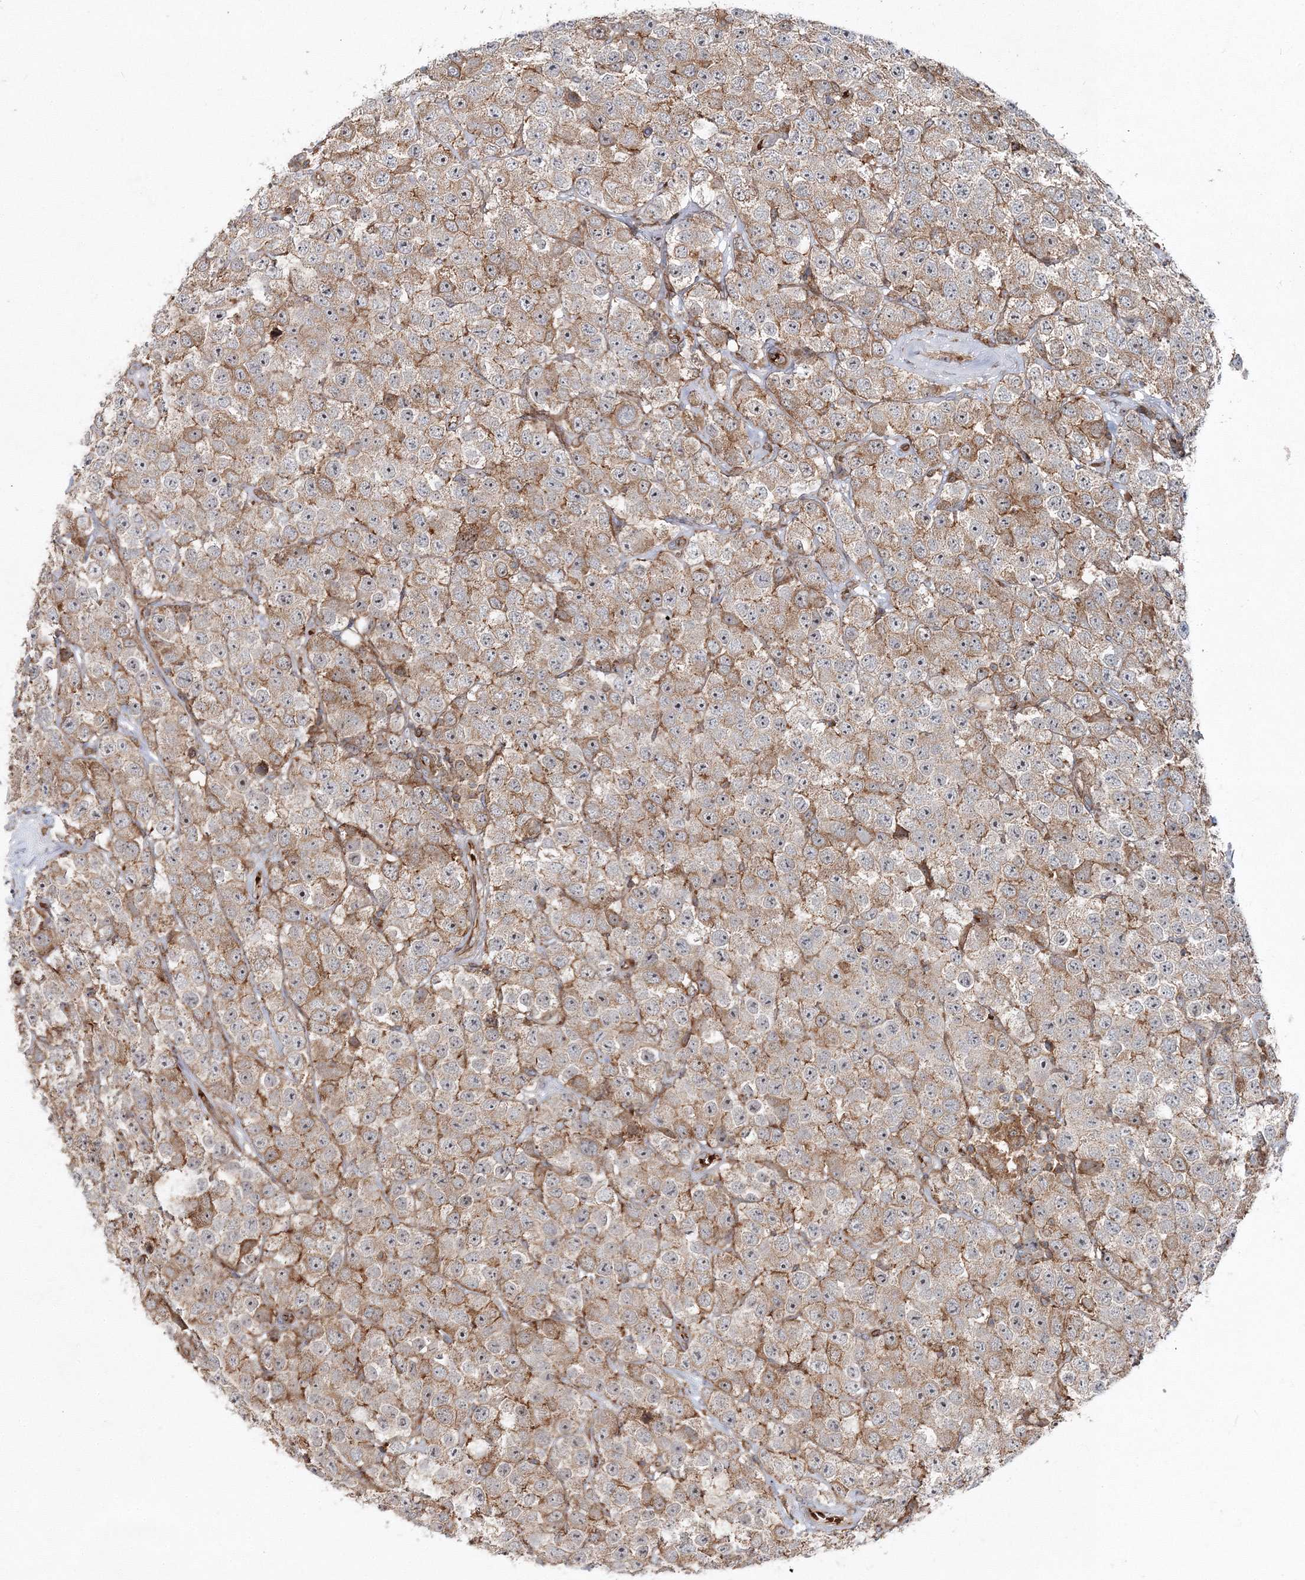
{"staining": {"intensity": "moderate", "quantity": ">75%", "location": "cytoplasmic/membranous"}, "tissue": "testis cancer", "cell_type": "Tumor cells", "image_type": "cancer", "snomed": [{"axis": "morphology", "description": "Seminoma, NOS"}, {"axis": "topography", "description": "Testis"}], "caption": "IHC histopathology image of human testis cancer (seminoma) stained for a protein (brown), which exhibits medium levels of moderate cytoplasmic/membranous staining in approximately >75% of tumor cells.", "gene": "PCBD2", "patient": {"sex": "male", "age": 28}}